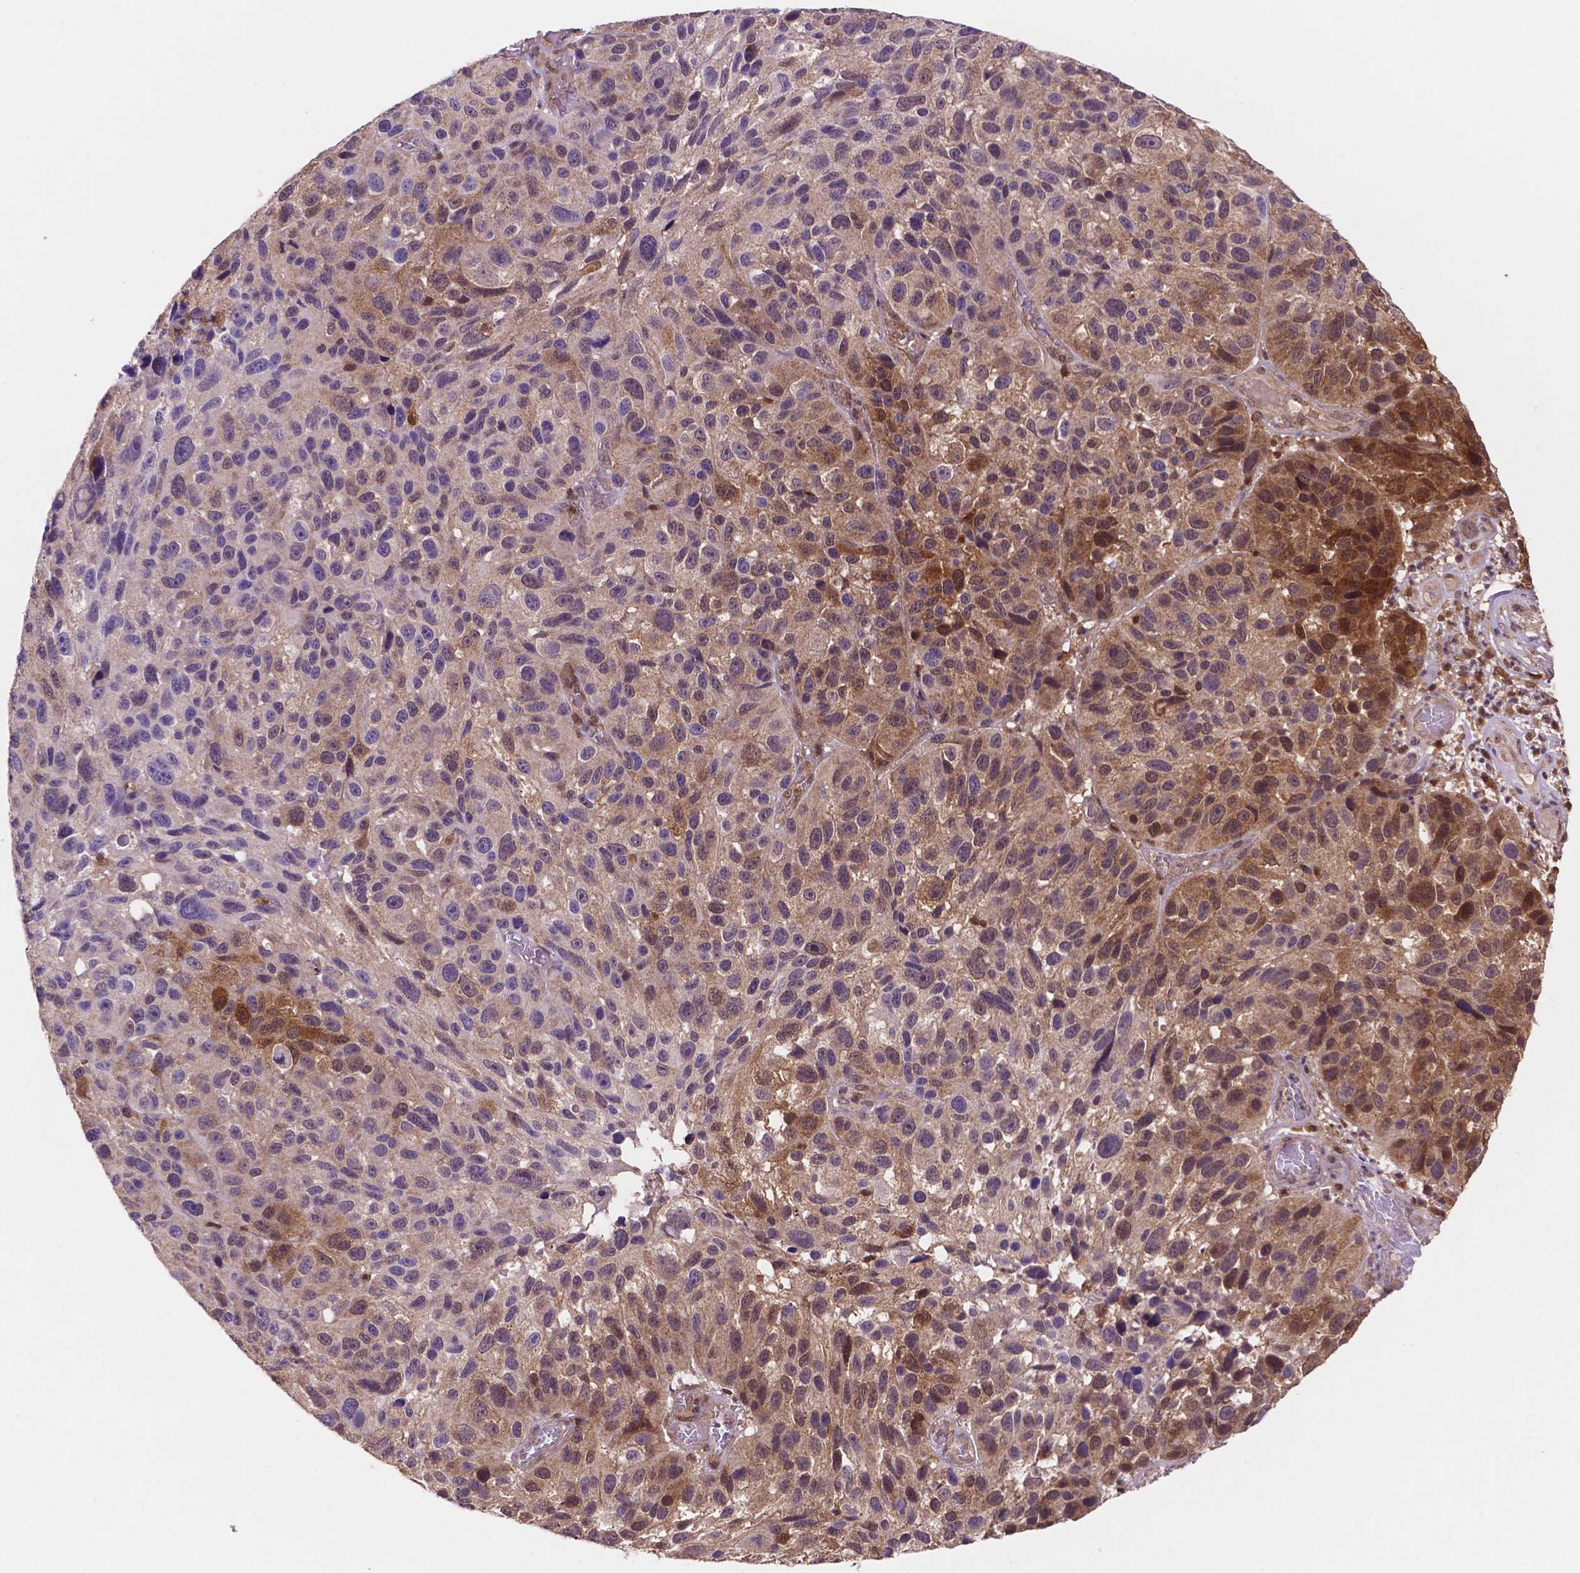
{"staining": {"intensity": "moderate", "quantity": "25%-75%", "location": "cytoplasmic/membranous,nuclear"}, "tissue": "melanoma", "cell_type": "Tumor cells", "image_type": "cancer", "snomed": [{"axis": "morphology", "description": "Malignant melanoma, NOS"}, {"axis": "topography", "description": "Skin"}], "caption": "This image displays IHC staining of human melanoma, with medium moderate cytoplasmic/membranous and nuclear staining in about 25%-75% of tumor cells.", "gene": "UBE2L6", "patient": {"sex": "male", "age": 53}}